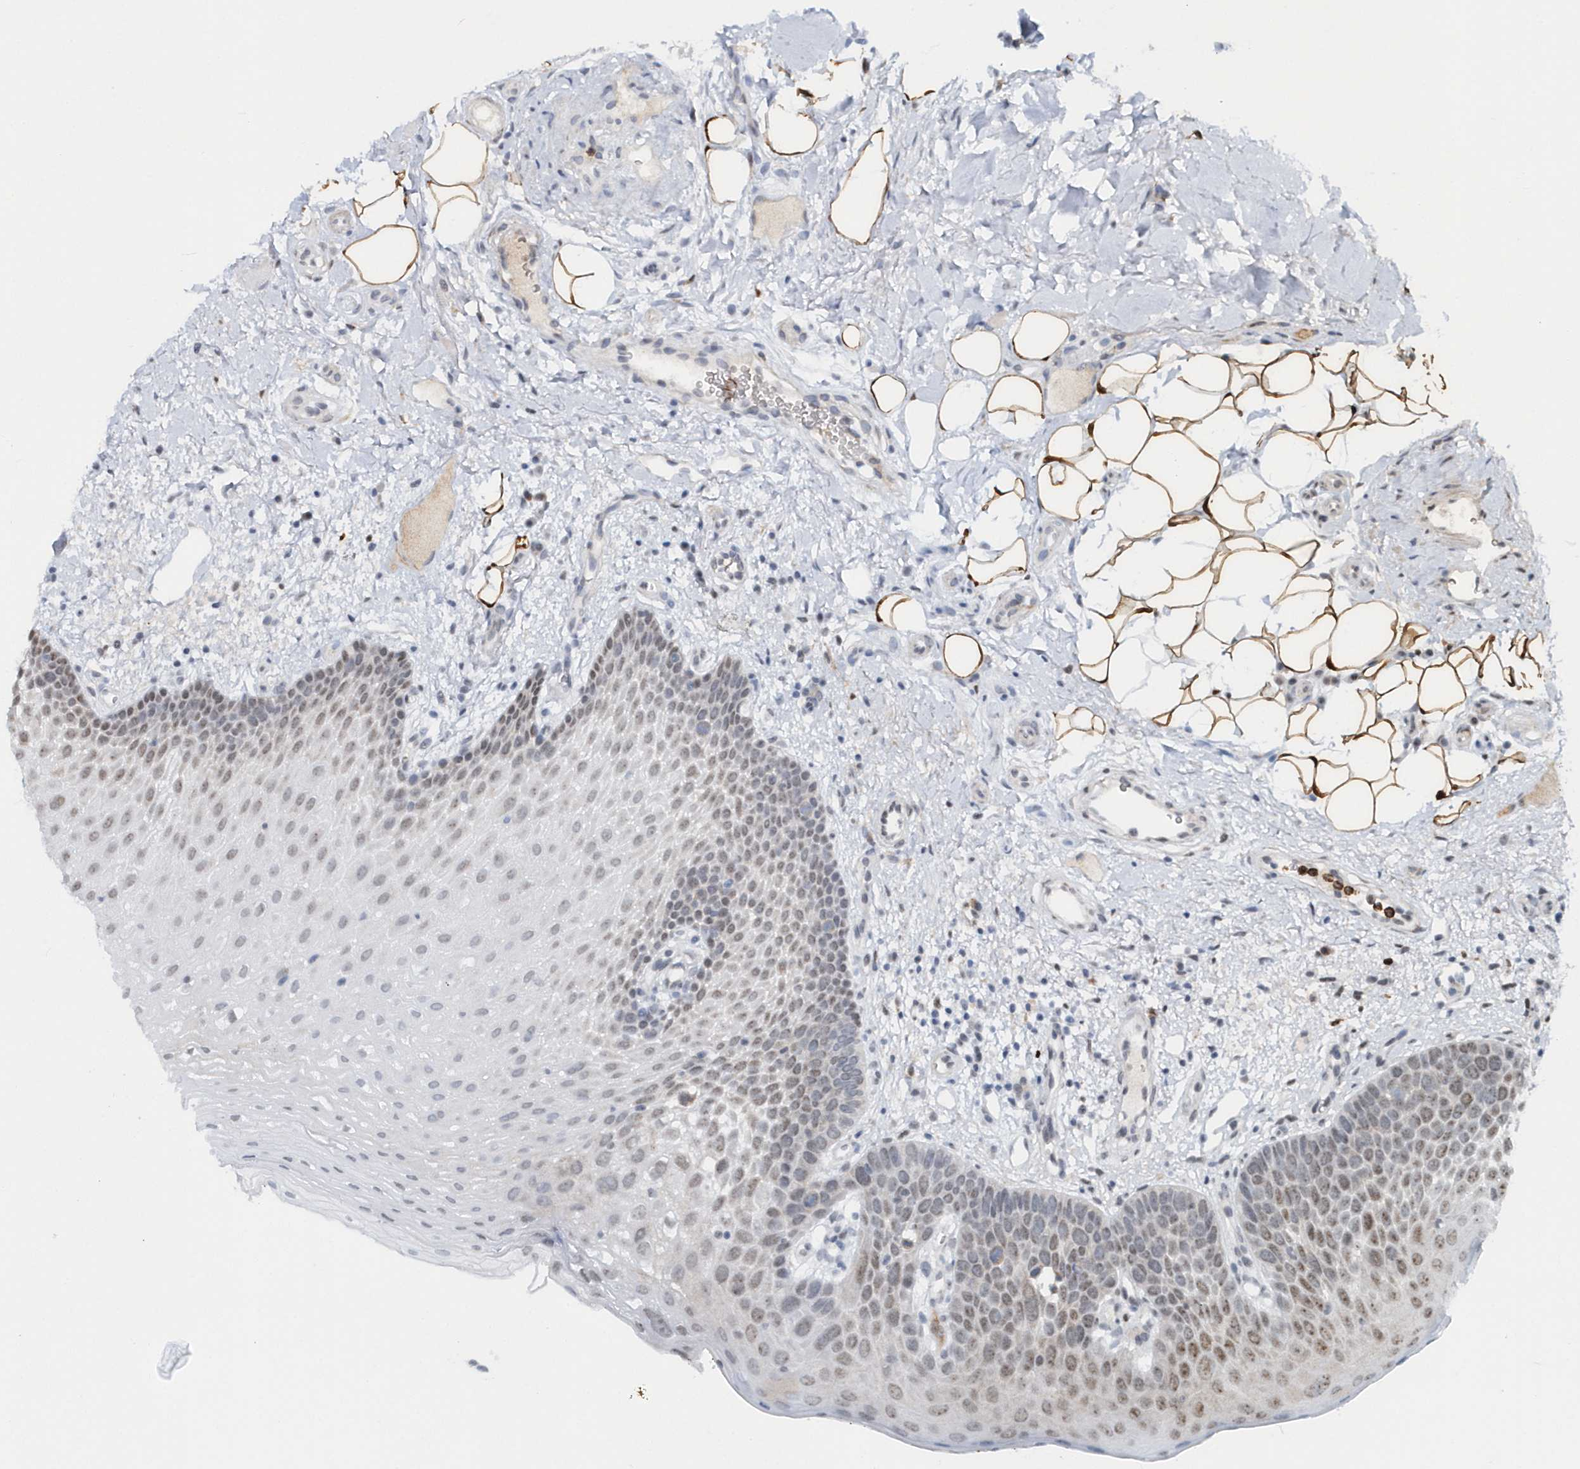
{"staining": {"intensity": "weak", "quantity": "<25%", "location": "nuclear"}, "tissue": "oral mucosa", "cell_type": "Squamous epithelial cells", "image_type": "normal", "snomed": [{"axis": "morphology", "description": "No evidence of malignacy"}, {"axis": "topography", "description": "Oral tissue"}, {"axis": "topography", "description": "Head-Neck"}], "caption": "This is a histopathology image of immunohistochemistry (IHC) staining of normal oral mucosa, which shows no expression in squamous epithelial cells. (Stains: DAB (3,3'-diaminobenzidine) immunohistochemistry with hematoxylin counter stain, Microscopy: brightfield microscopy at high magnification).", "gene": "ASCL4", "patient": {"sex": "male", "age": 68}}